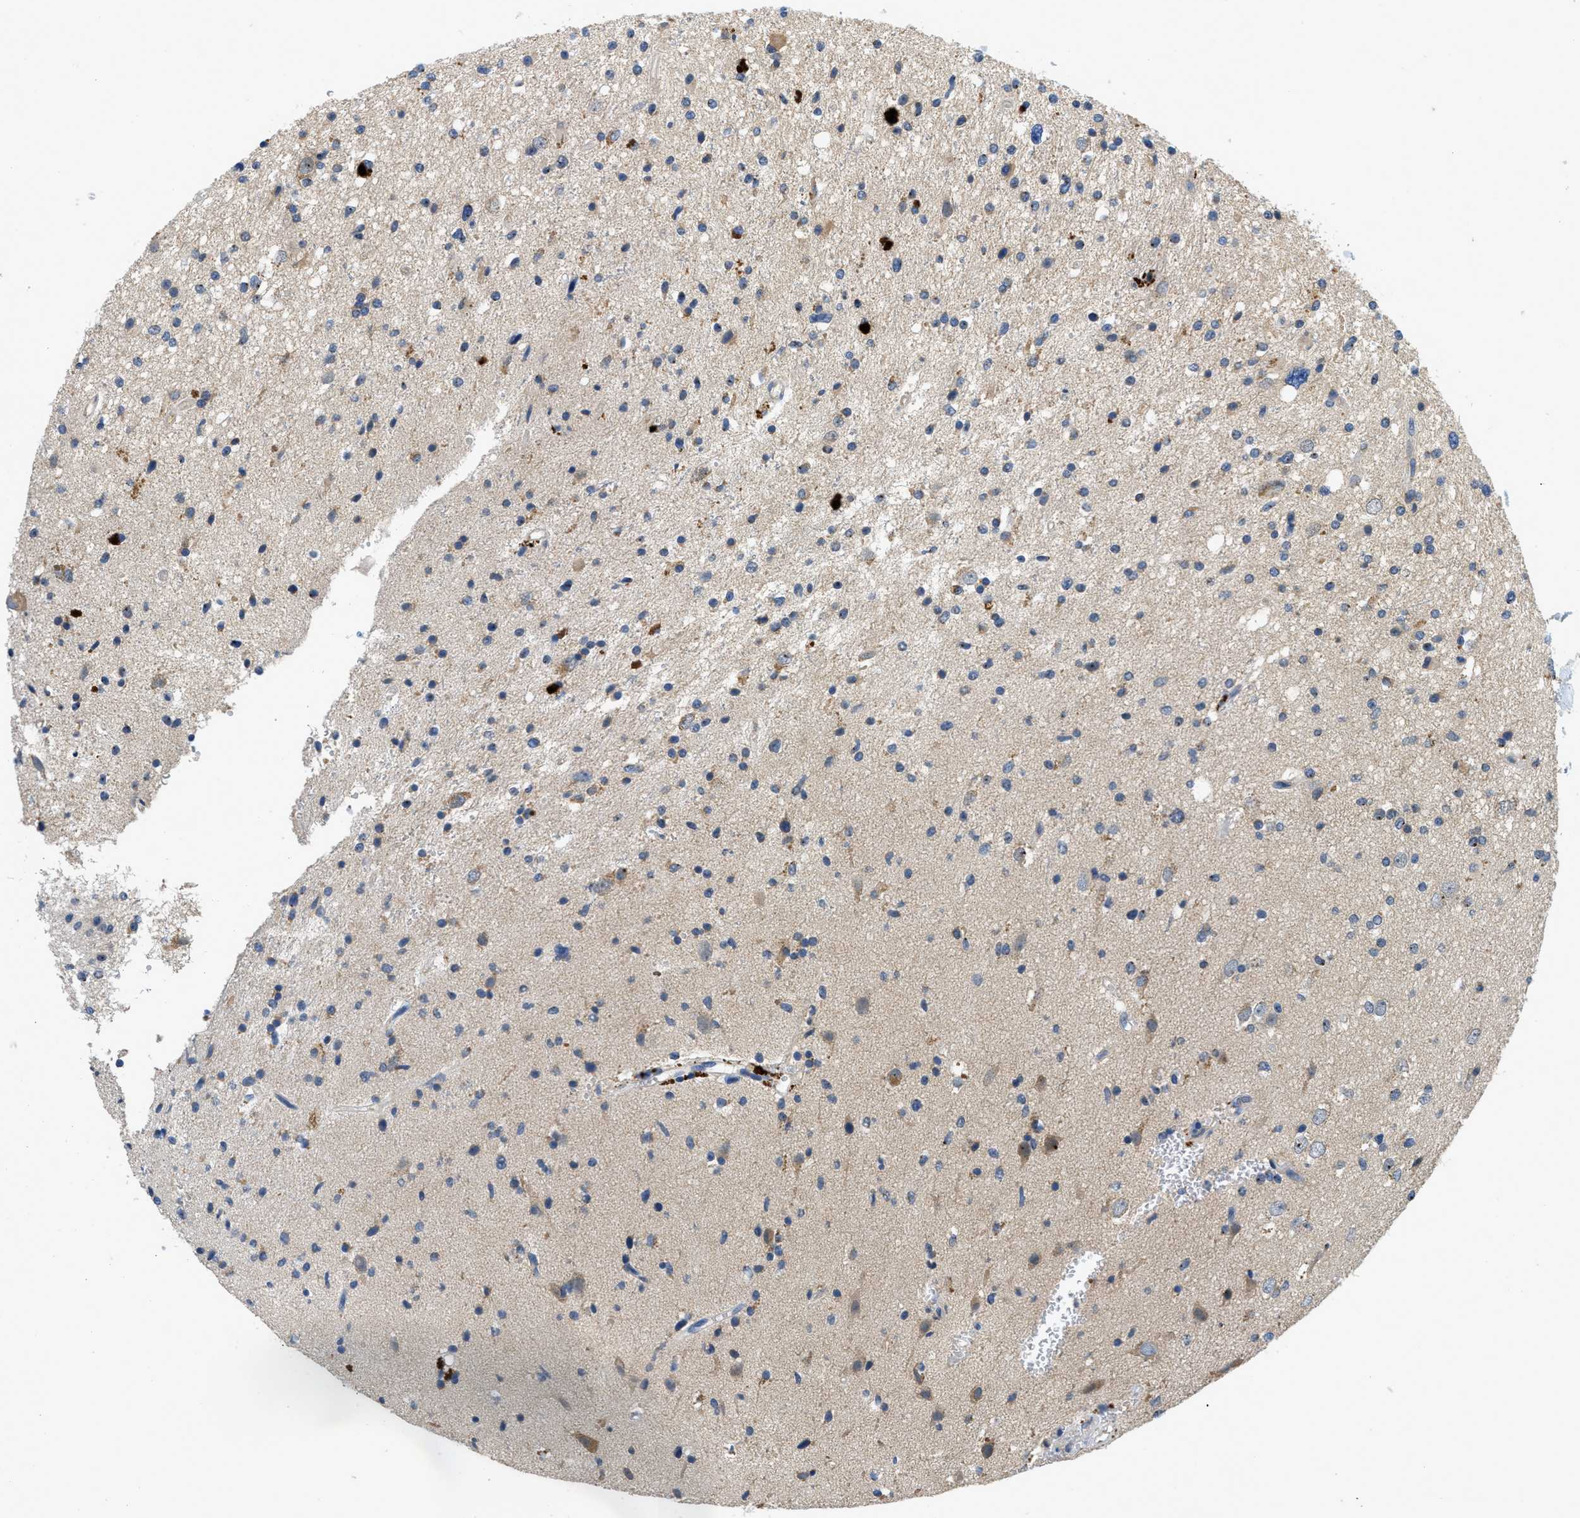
{"staining": {"intensity": "weak", "quantity": "<25%", "location": "cytoplasmic/membranous"}, "tissue": "glioma", "cell_type": "Tumor cells", "image_type": "cancer", "snomed": [{"axis": "morphology", "description": "Glioma, malignant, High grade"}, {"axis": "topography", "description": "Brain"}], "caption": "A photomicrograph of human glioma is negative for staining in tumor cells. Brightfield microscopy of IHC stained with DAB (3,3'-diaminobenzidine) (brown) and hematoxylin (blue), captured at high magnification.", "gene": "PNKD", "patient": {"sex": "male", "age": 33}}